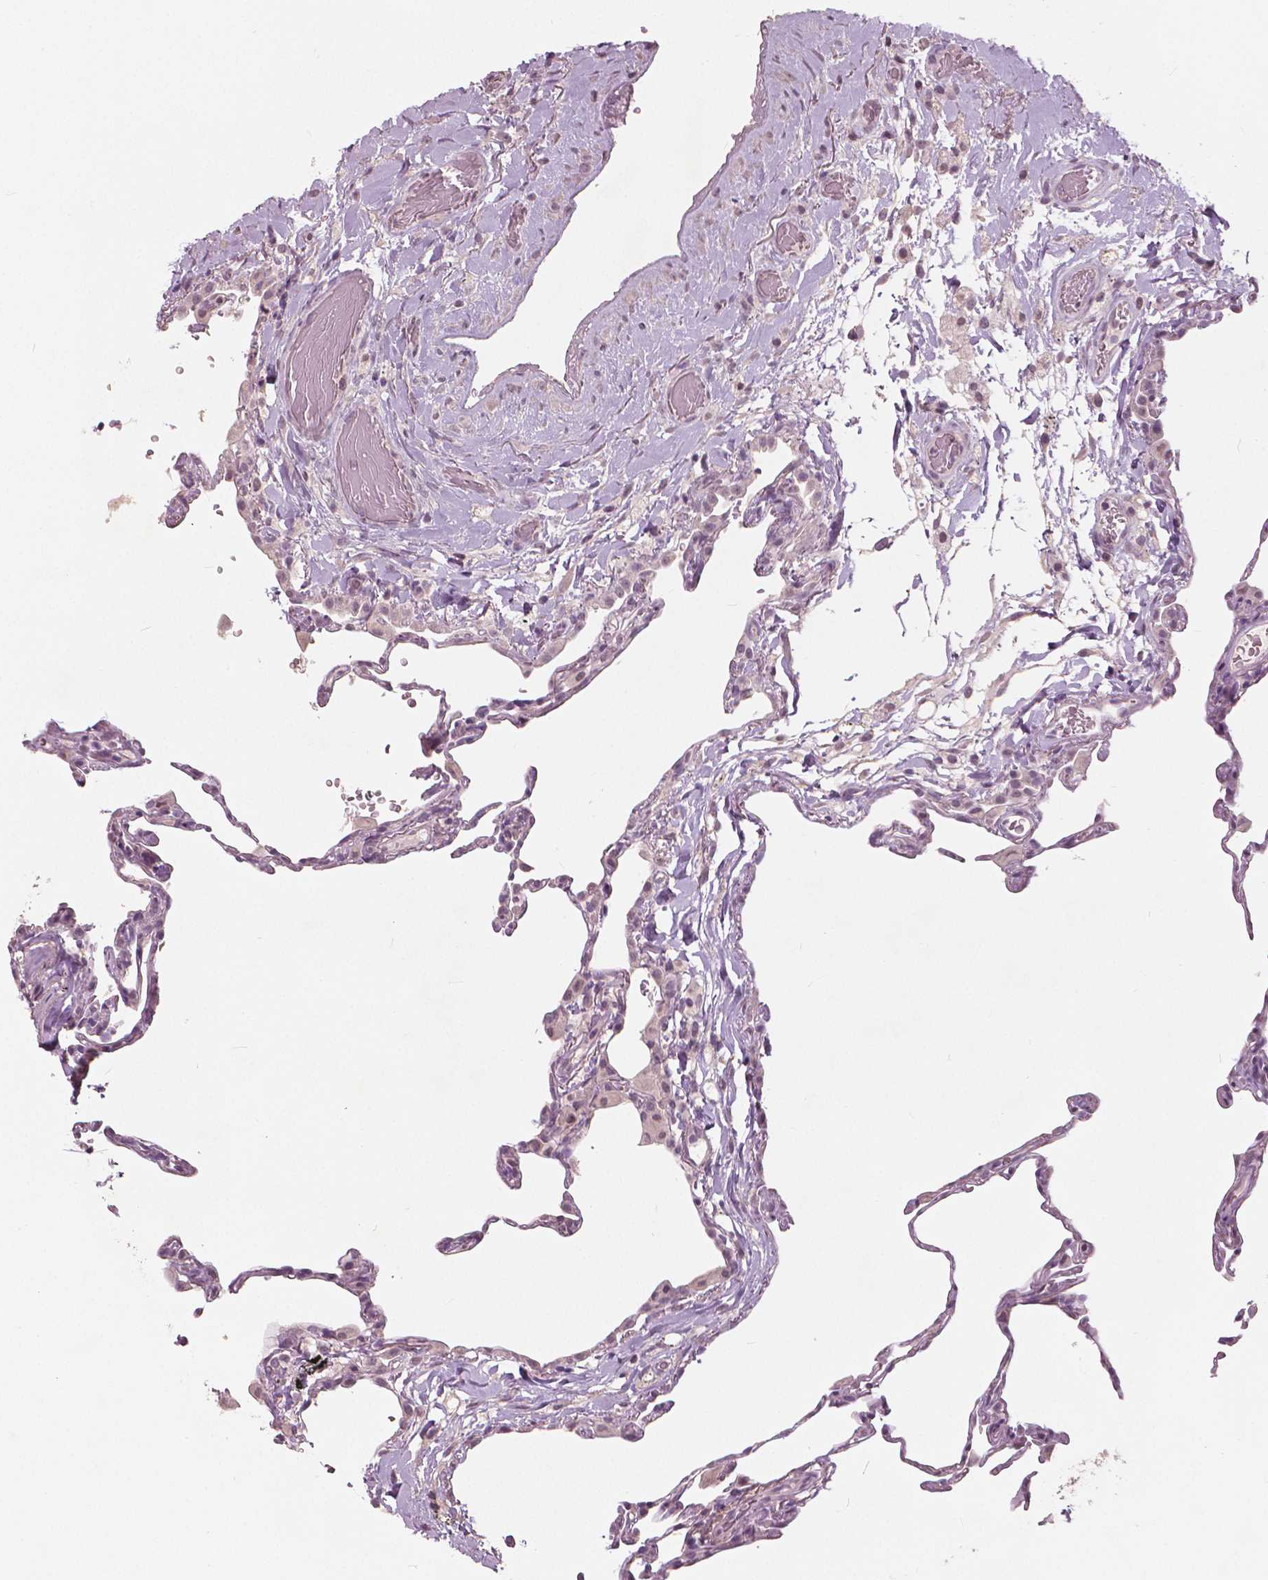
{"staining": {"intensity": "weak", "quantity": "<25%", "location": "nuclear"}, "tissue": "lung", "cell_type": "Alveolar cells", "image_type": "normal", "snomed": [{"axis": "morphology", "description": "Normal tissue, NOS"}, {"axis": "topography", "description": "Lung"}], "caption": "Alveolar cells are negative for brown protein staining in normal lung. (Immunohistochemistry, brightfield microscopy, high magnification).", "gene": "NANOG", "patient": {"sex": "female", "age": 57}}